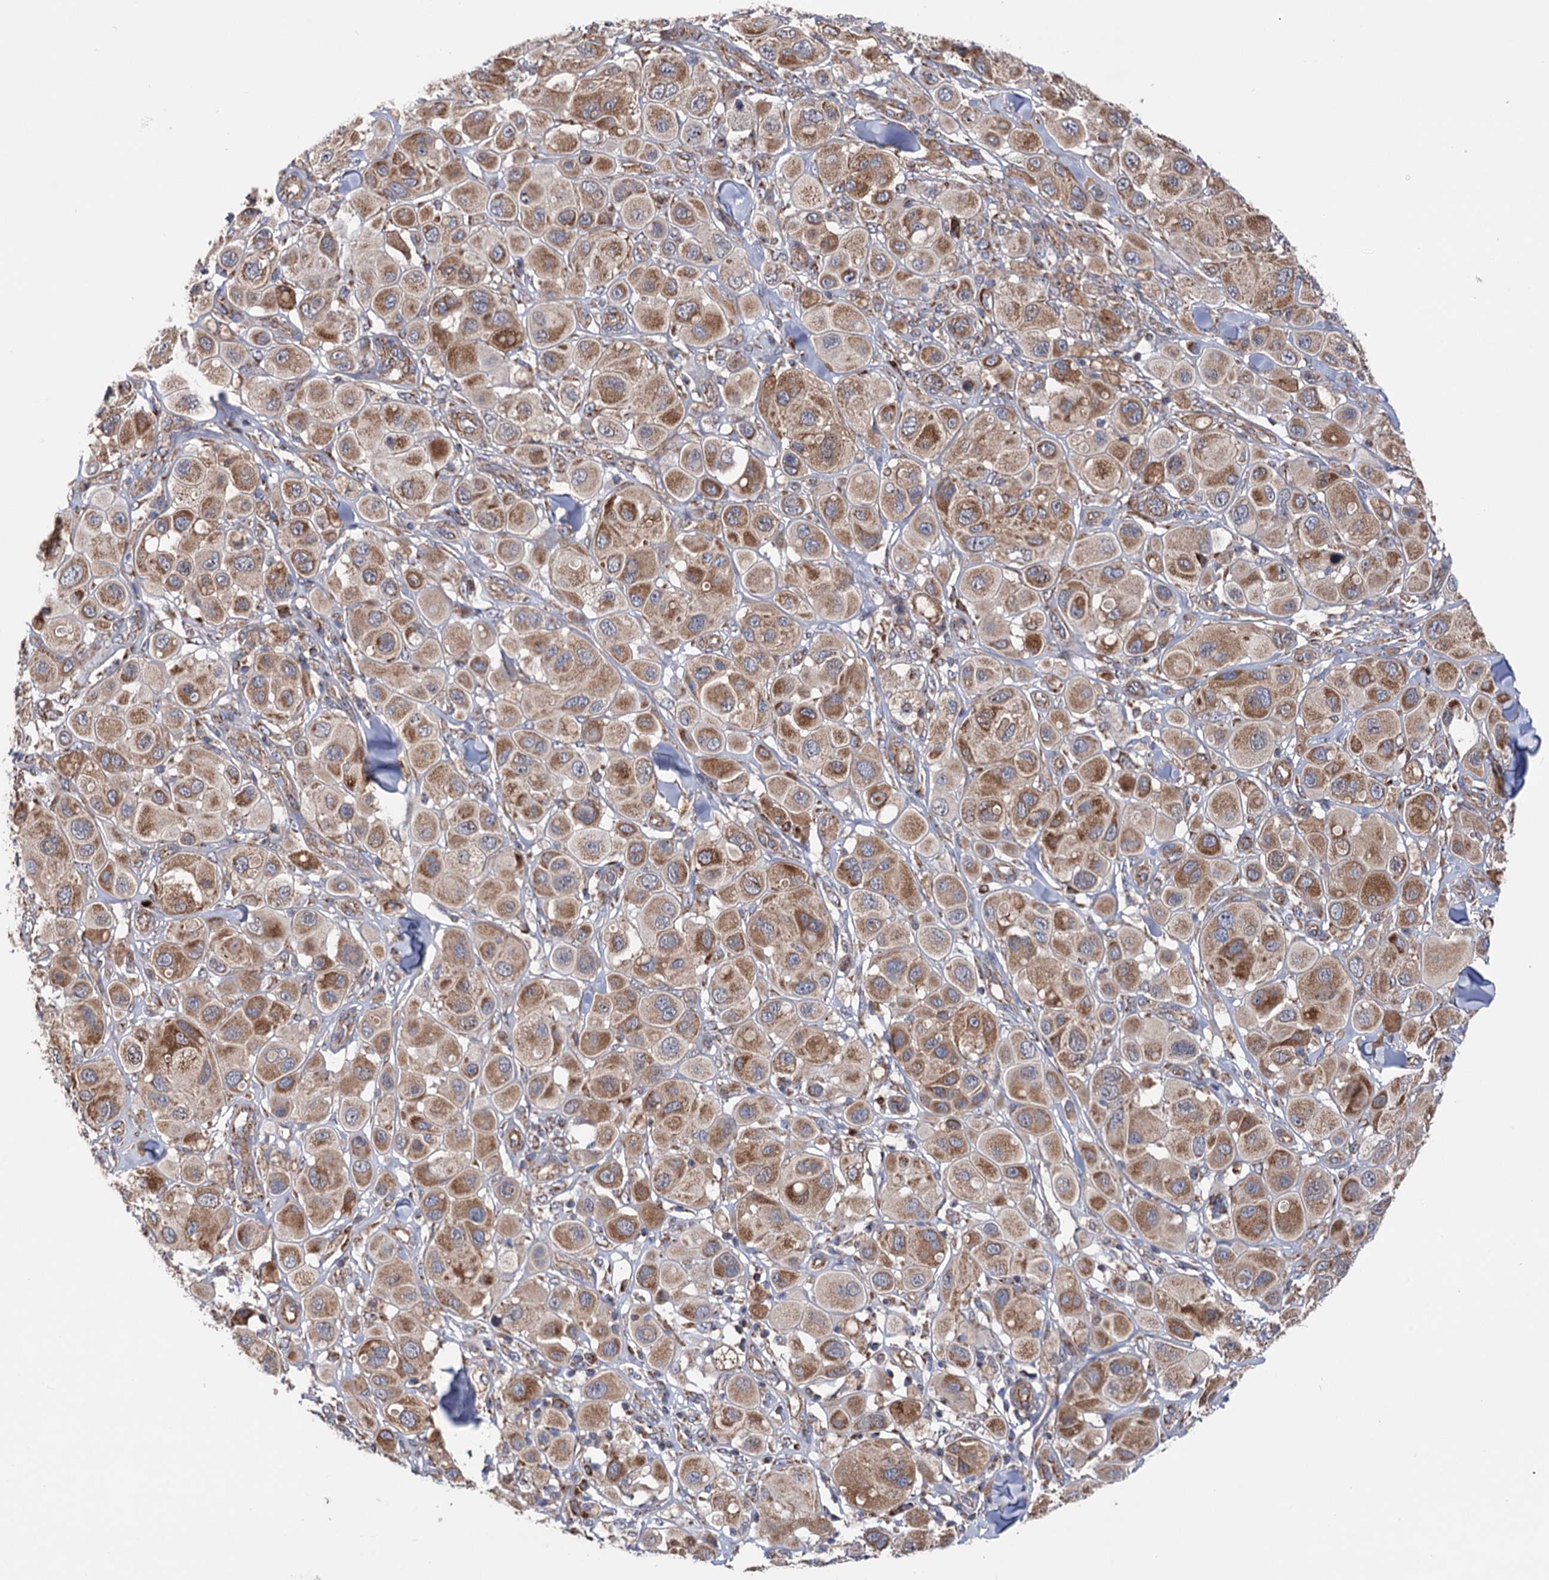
{"staining": {"intensity": "moderate", "quantity": ">75%", "location": "cytoplasmic/membranous"}, "tissue": "melanoma", "cell_type": "Tumor cells", "image_type": "cancer", "snomed": [{"axis": "morphology", "description": "Malignant melanoma, Metastatic site"}, {"axis": "topography", "description": "Skin"}], "caption": "Melanoma stained with a brown dye displays moderate cytoplasmic/membranous positive expression in approximately >75% of tumor cells.", "gene": "SUCLA2", "patient": {"sex": "male", "age": 41}}